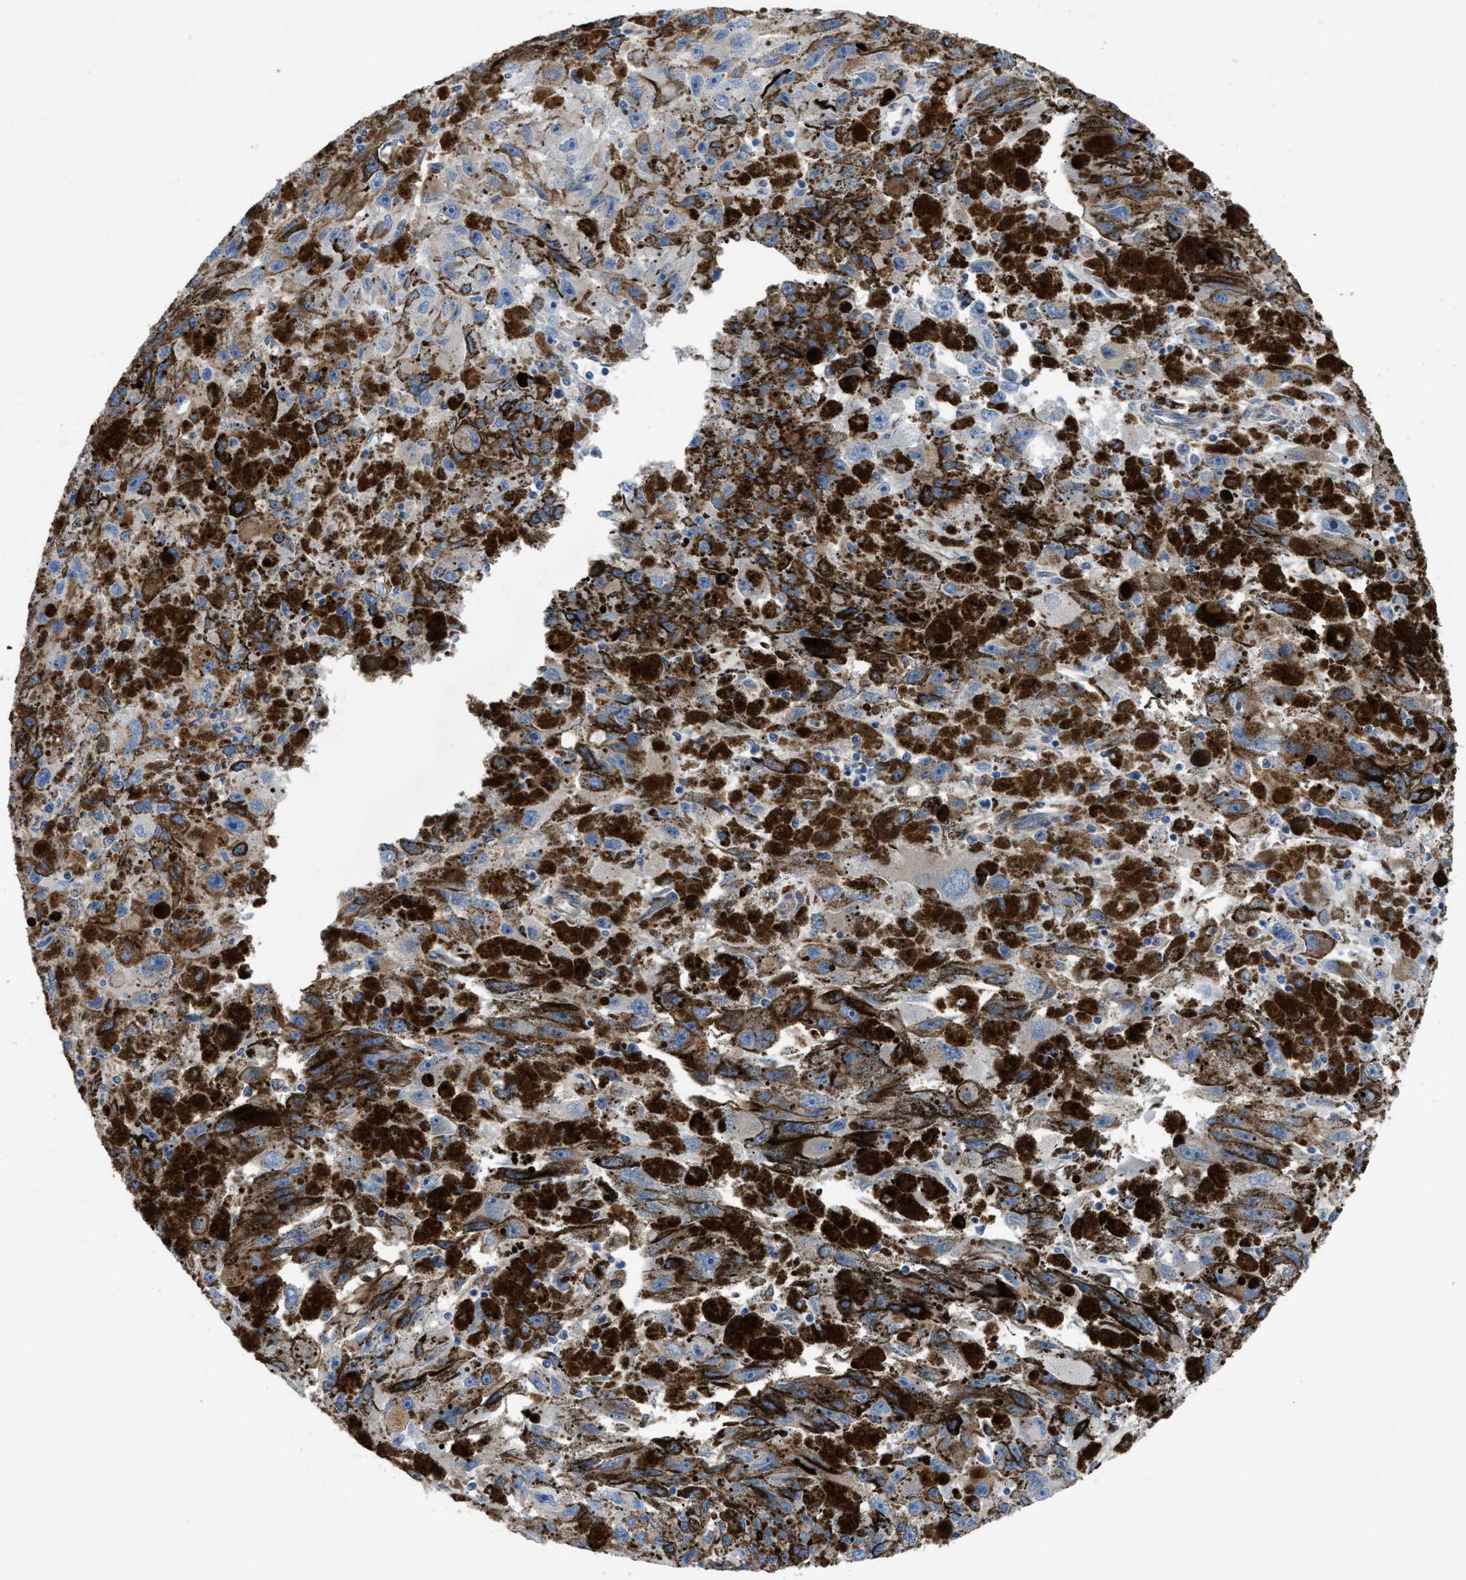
{"staining": {"intensity": "weak", "quantity": "<25%", "location": "cytoplasmic/membranous"}, "tissue": "melanoma", "cell_type": "Tumor cells", "image_type": "cancer", "snomed": [{"axis": "morphology", "description": "Malignant melanoma, NOS"}, {"axis": "topography", "description": "Skin"}], "caption": "A high-resolution image shows IHC staining of malignant melanoma, which exhibits no significant expression in tumor cells. (DAB (3,3'-diaminobenzidine) immunohistochemistry visualized using brightfield microscopy, high magnification).", "gene": "DMAC1", "patient": {"sex": "female", "age": 104}}